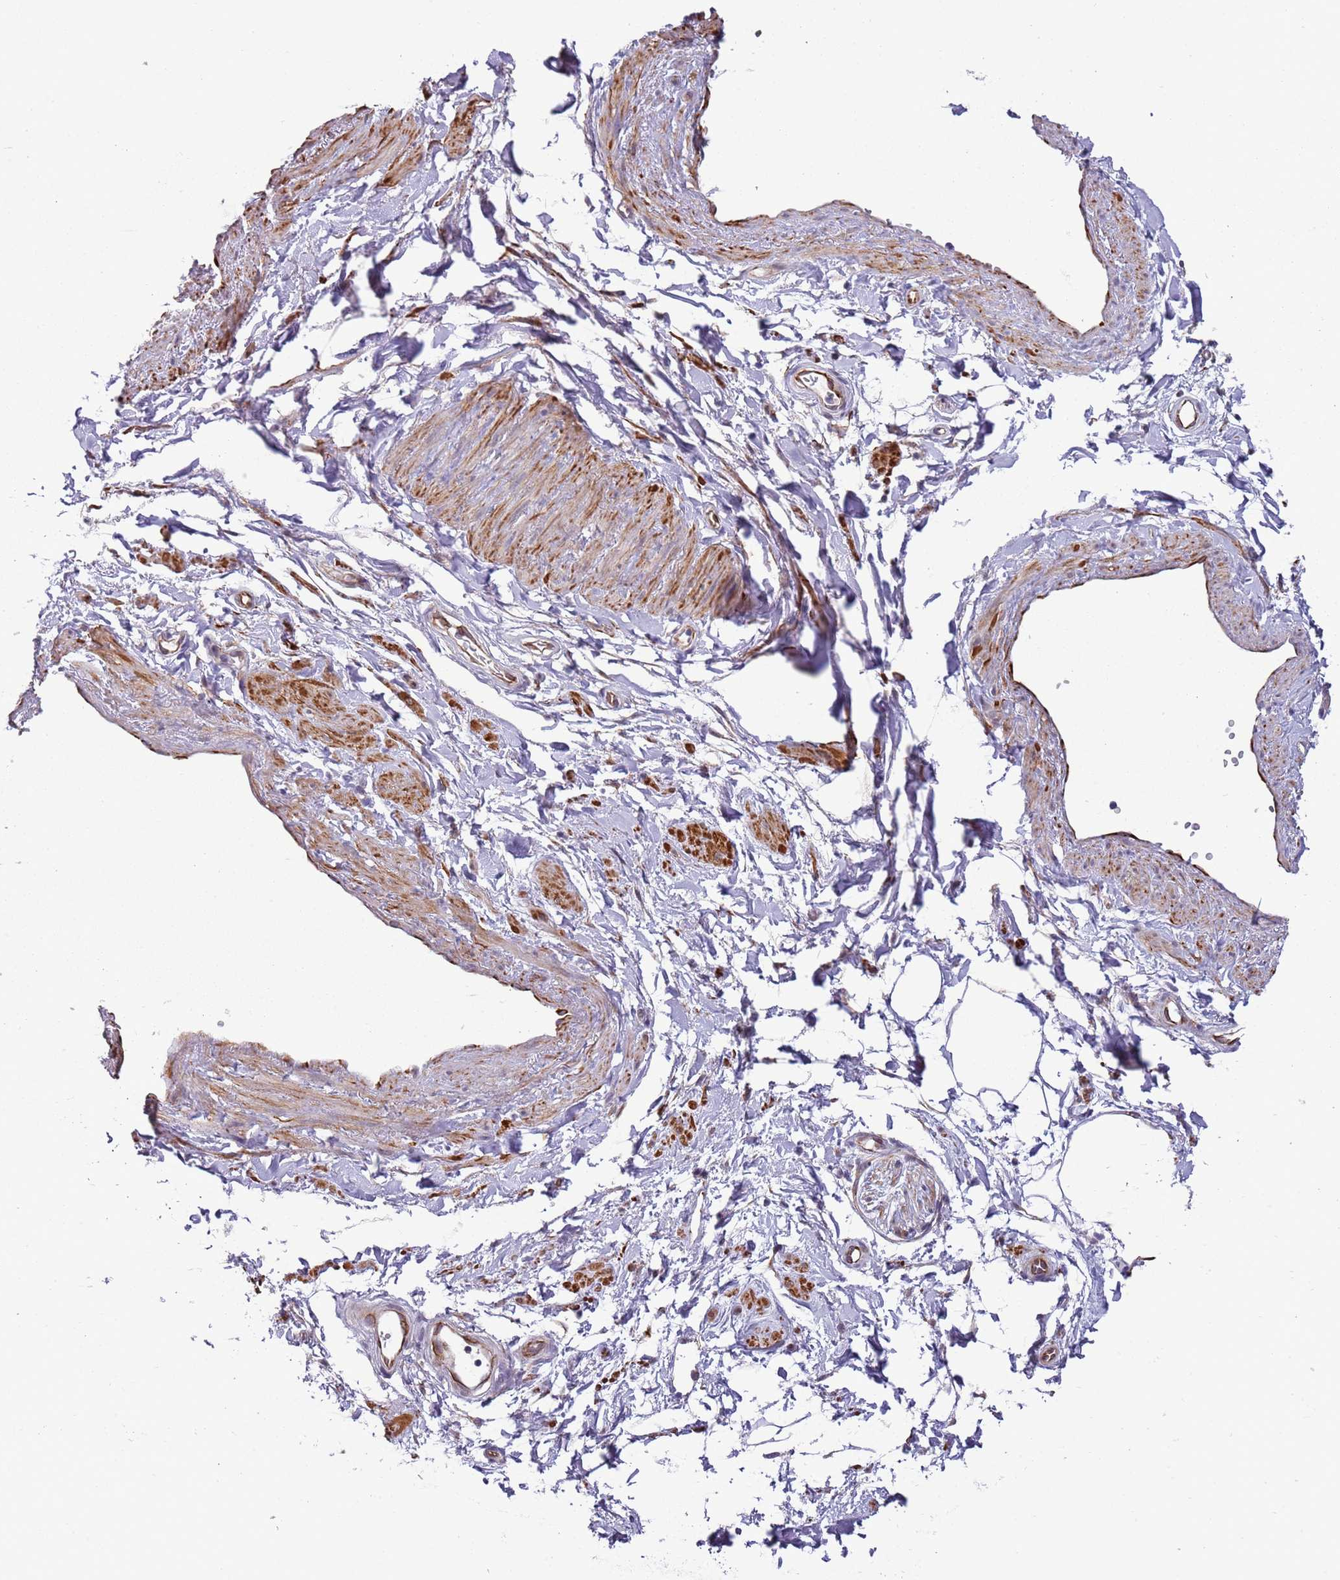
{"staining": {"intensity": "negative", "quantity": "none", "location": "none"}, "tissue": "adipose tissue", "cell_type": "Adipocytes", "image_type": "normal", "snomed": [{"axis": "morphology", "description": "Normal tissue, NOS"}, {"axis": "topography", "description": "Soft tissue"}, {"axis": "topography", "description": "Adipose tissue"}, {"axis": "topography", "description": "Vascular tissue"}, {"axis": "topography", "description": "Peripheral nerve tissue"}], "caption": "Adipose tissue stained for a protein using immunohistochemistry reveals no staining adipocytes.", "gene": "ENSG00000271254", "patient": {"sex": "male", "age": 74}}